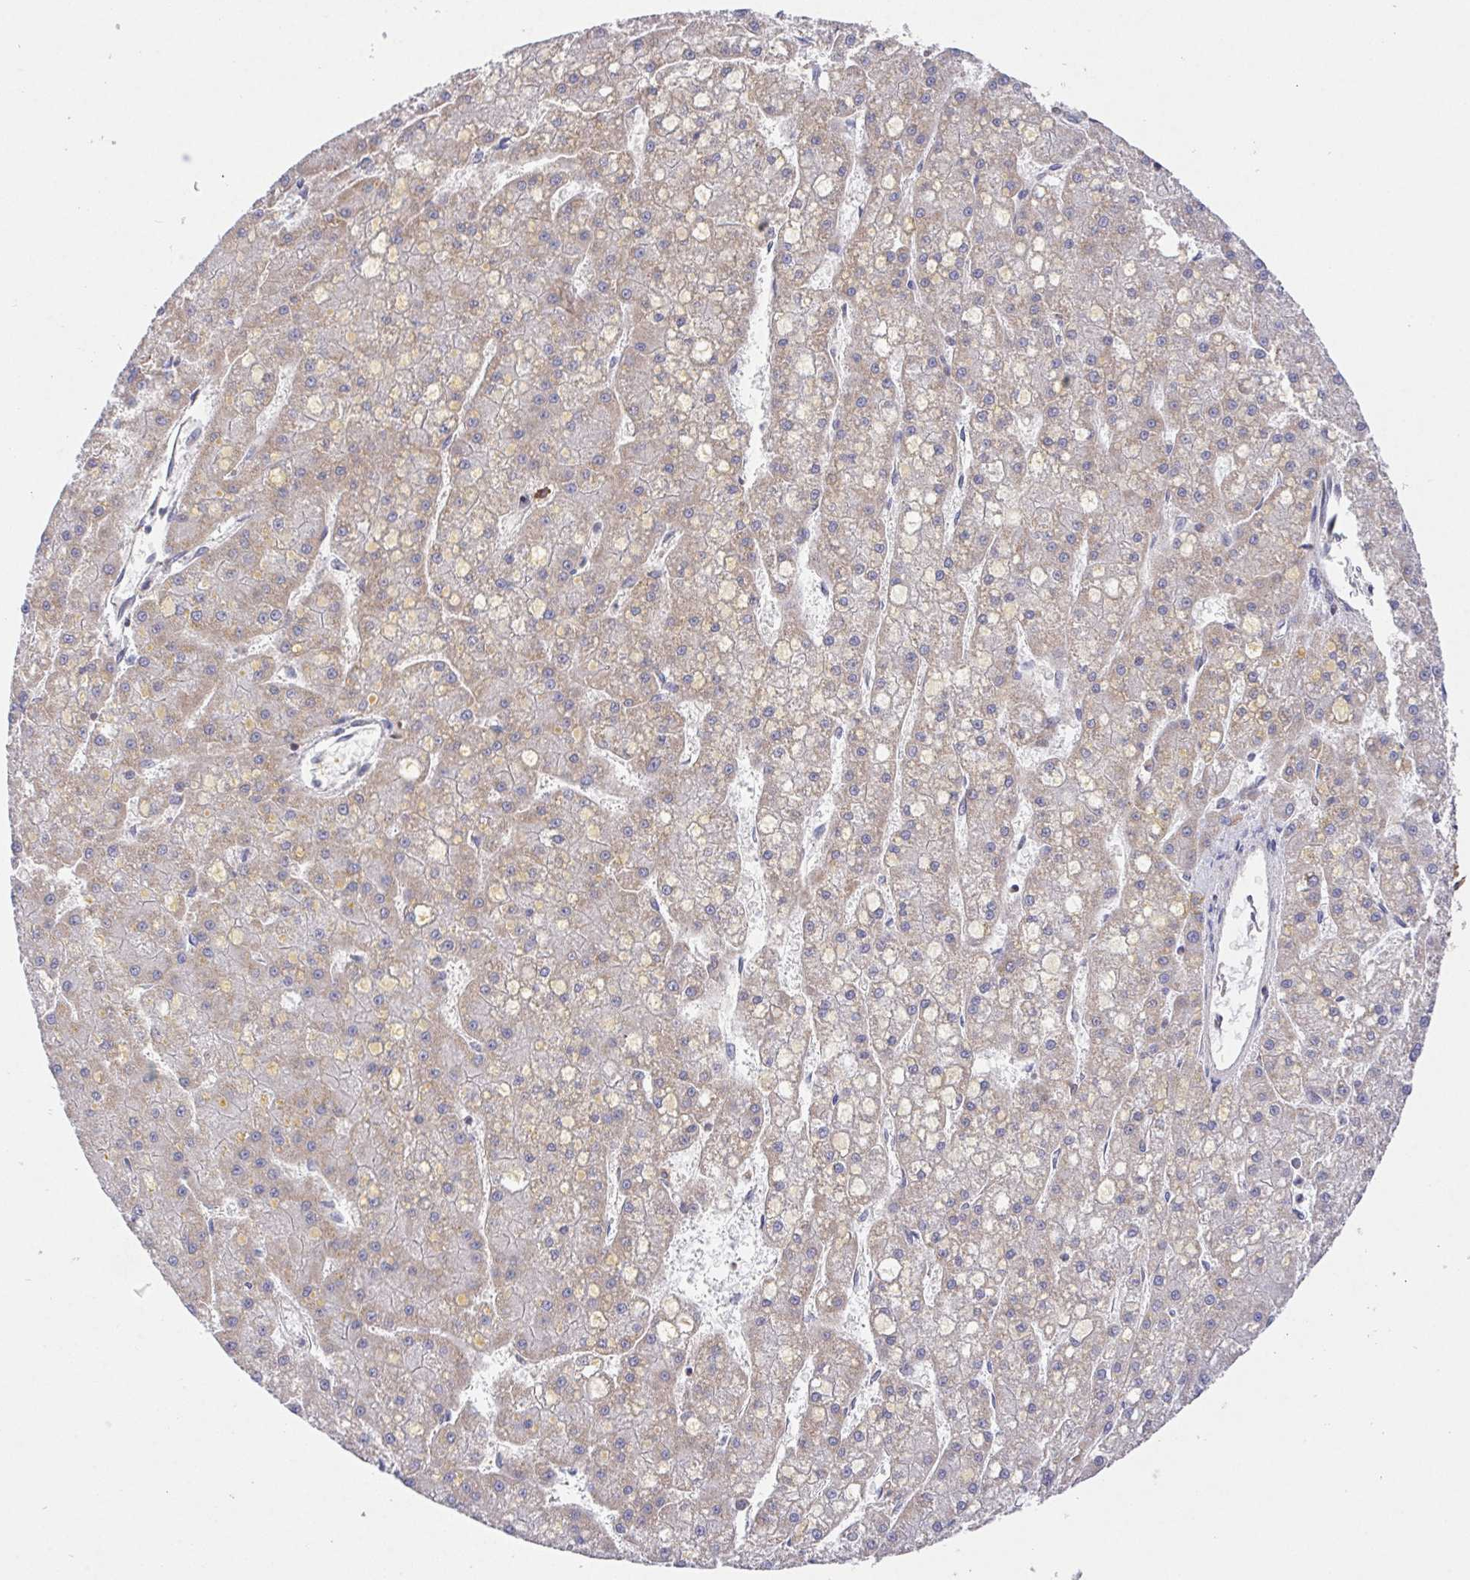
{"staining": {"intensity": "weak", "quantity": ">75%", "location": "cytoplasmic/membranous"}, "tissue": "liver cancer", "cell_type": "Tumor cells", "image_type": "cancer", "snomed": [{"axis": "morphology", "description": "Carcinoma, Hepatocellular, NOS"}, {"axis": "topography", "description": "Liver"}], "caption": "Brown immunohistochemical staining in liver cancer (hepatocellular carcinoma) reveals weak cytoplasmic/membranous staining in about >75% of tumor cells.", "gene": "FAM241A", "patient": {"sex": "male", "age": 67}}